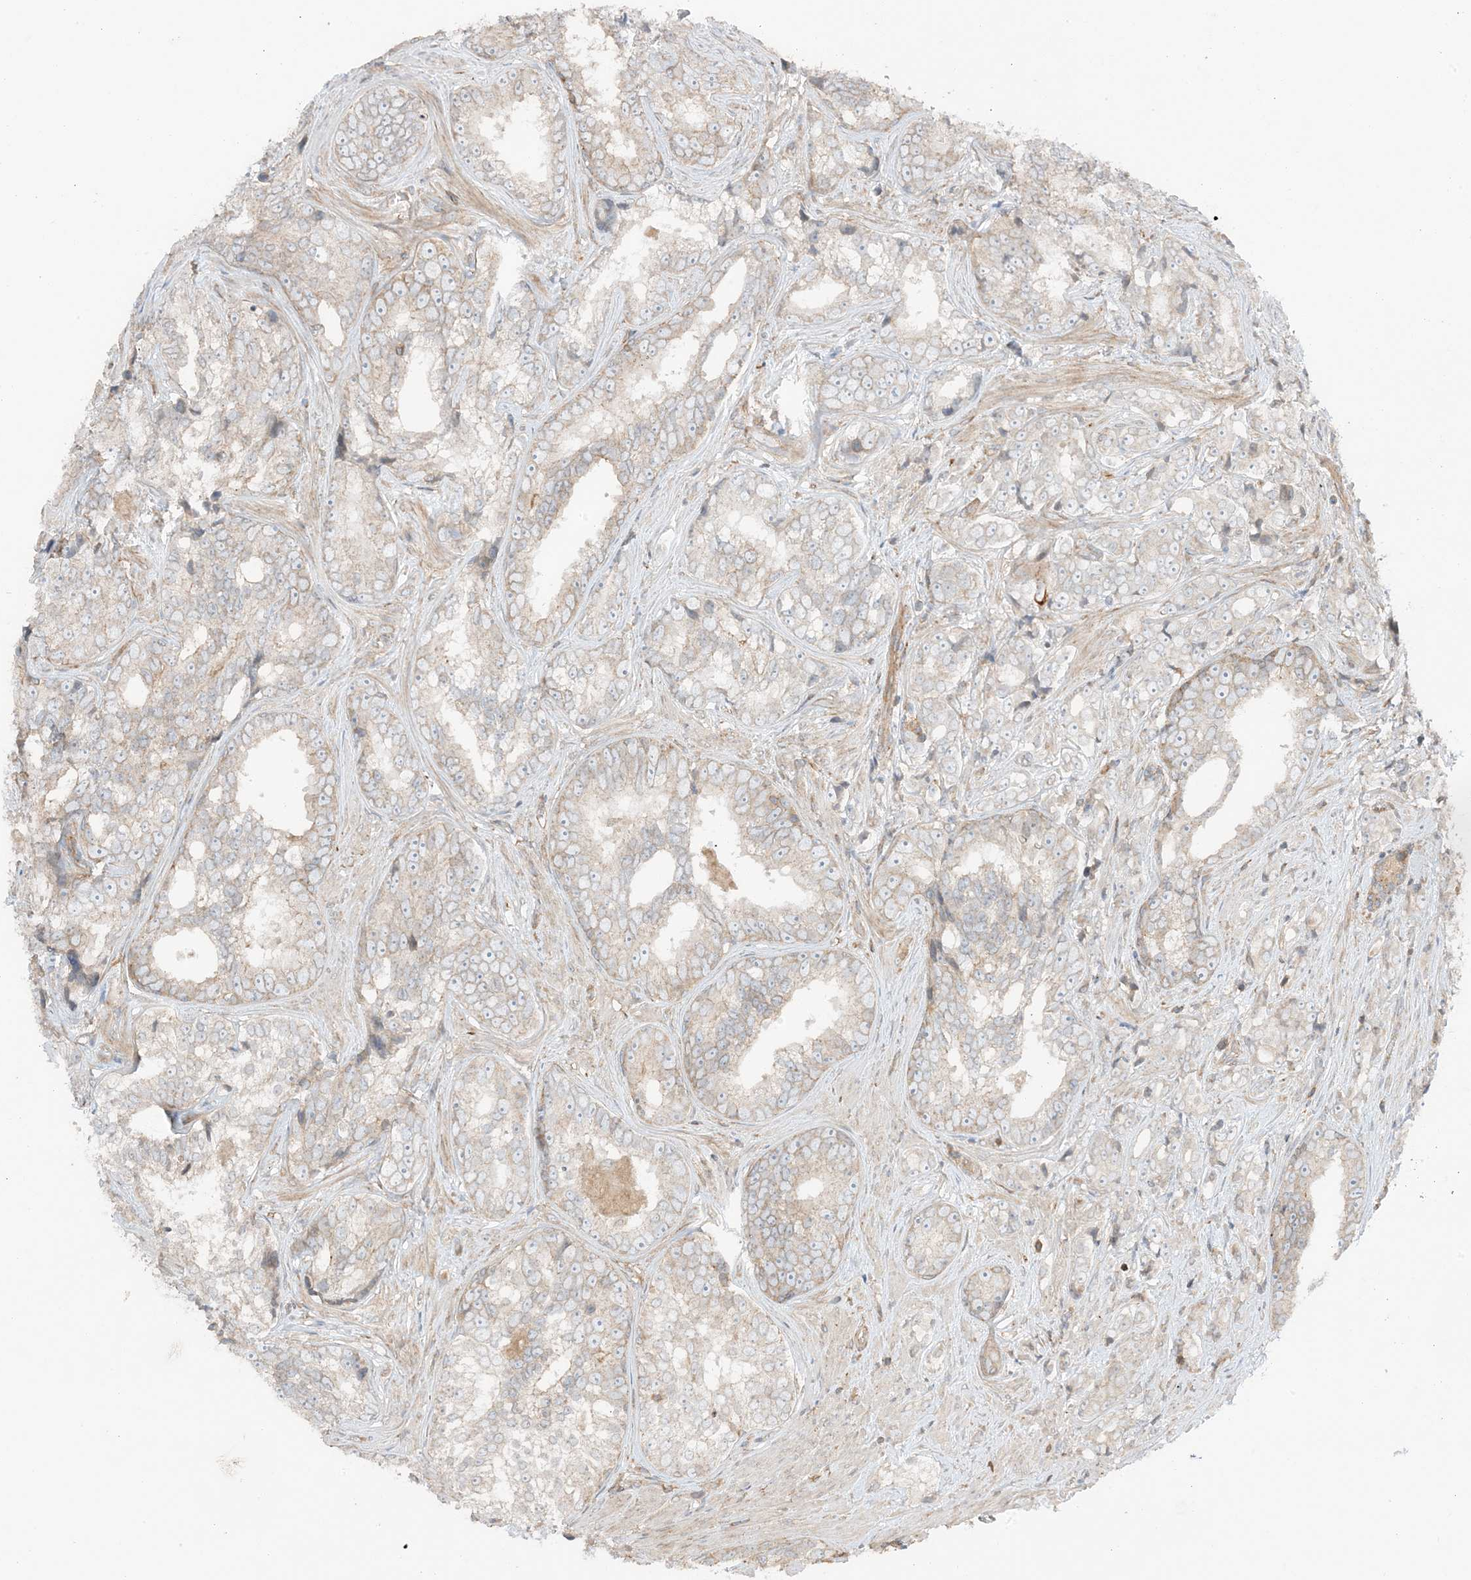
{"staining": {"intensity": "negative", "quantity": "none", "location": "none"}, "tissue": "prostate cancer", "cell_type": "Tumor cells", "image_type": "cancer", "snomed": [{"axis": "morphology", "description": "Adenocarcinoma, High grade"}, {"axis": "topography", "description": "Prostate"}], "caption": "Human prostate adenocarcinoma (high-grade) stained for a protein using IHC reveals no positivity in tumor cells.", "gene": "SLC25A12", "patient": {"sex": "male", "age": 66}}